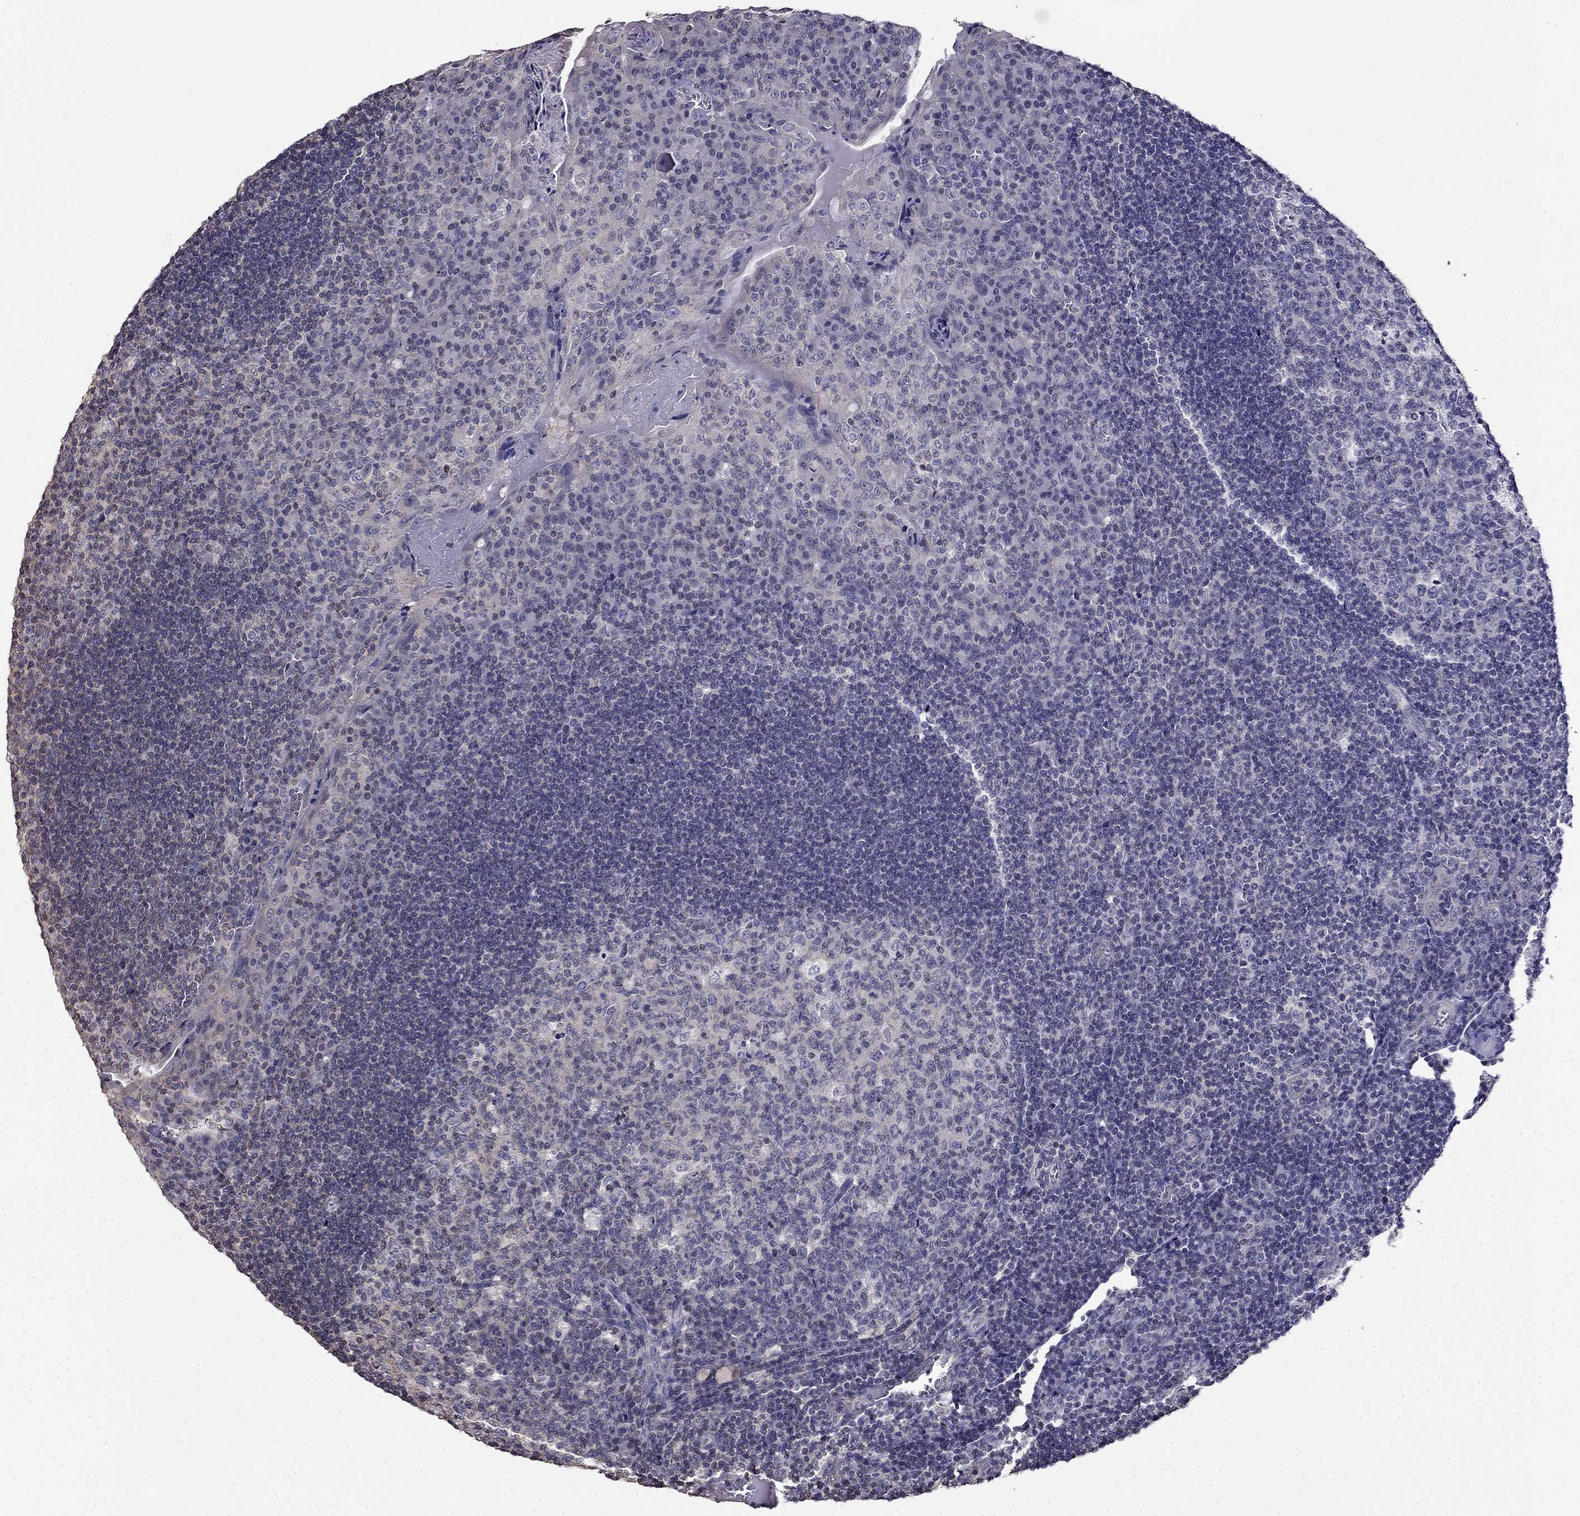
{"staining": {"intensity": "negative", "quantity": "none", "location": "none"}, "tissue": "tonsil", "cell_type": "Germinal center cells", "image_type": "normal", "snomed": [{"axis": "morphology", "description": "Normal tissue, NOS"}, {"axis": "topography", "description": "Tonsil"}], "caption": "Immunohistochemistry (IHC) of unremarkable tonsil exhibits no staining in germinal center cells. (Brightfield microscopy of DAB IHC at high magnification).", "gene": "GUCA1B", "patient": {"sex": "male", "age": 17}}